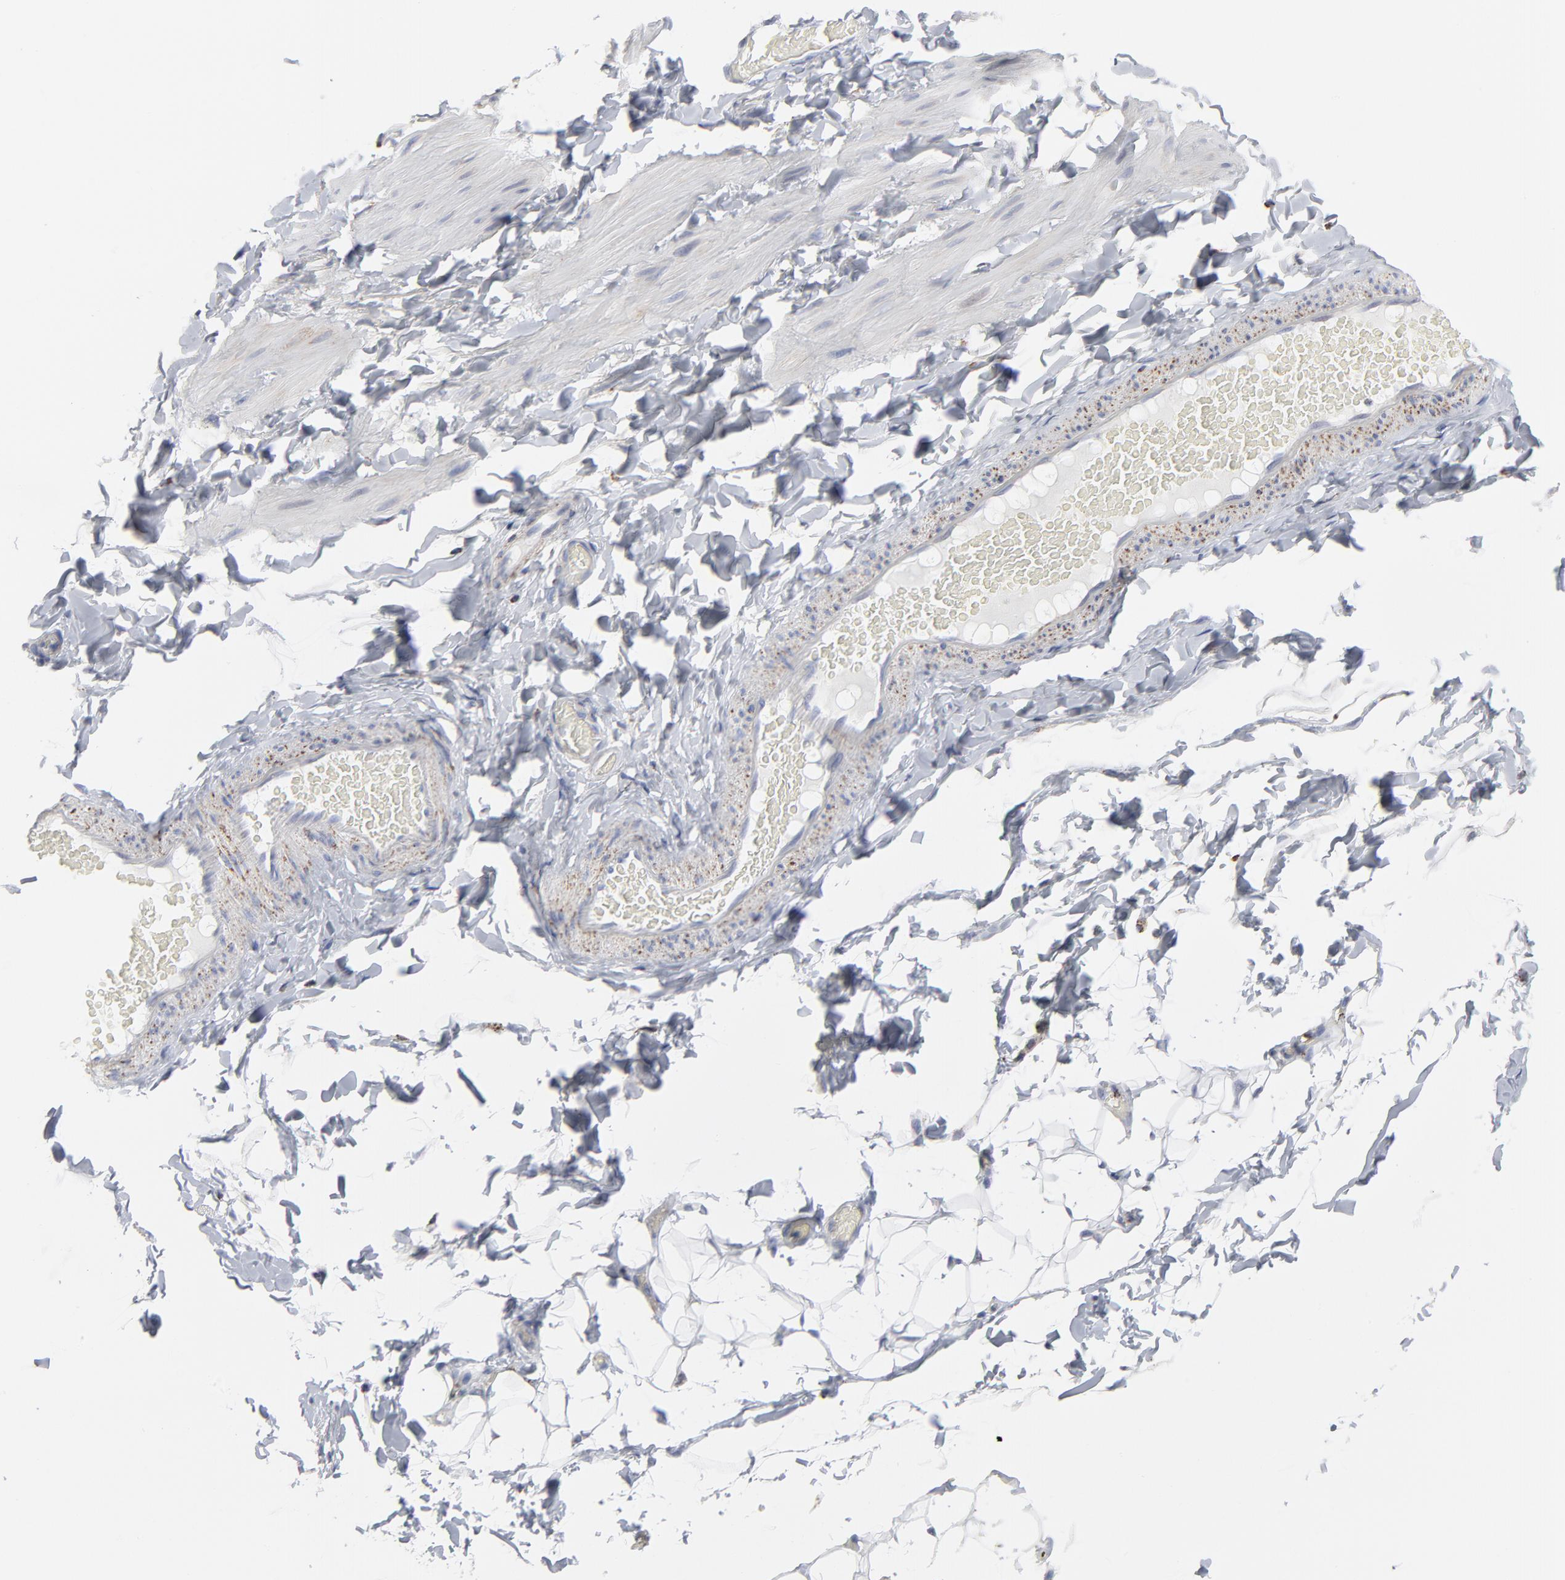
{"staining": {"intensity": "negative", "quantity": "none", "location": "none"}, "tissue": "adipose tissue", "cell_type": "Adipocytes", "image_type": "normal", "snomed": [{"axis": "morphology", "description": "Normal tissue, NOS"}, {"axis": "topography", "description": "Soft tissue"}], "caption": "The immunohistochemistry image has no significant positivity in adipocytes of adipose tissue.", "gene": "TXNRD2", "patient": {"sex": "male", "age": 26}}